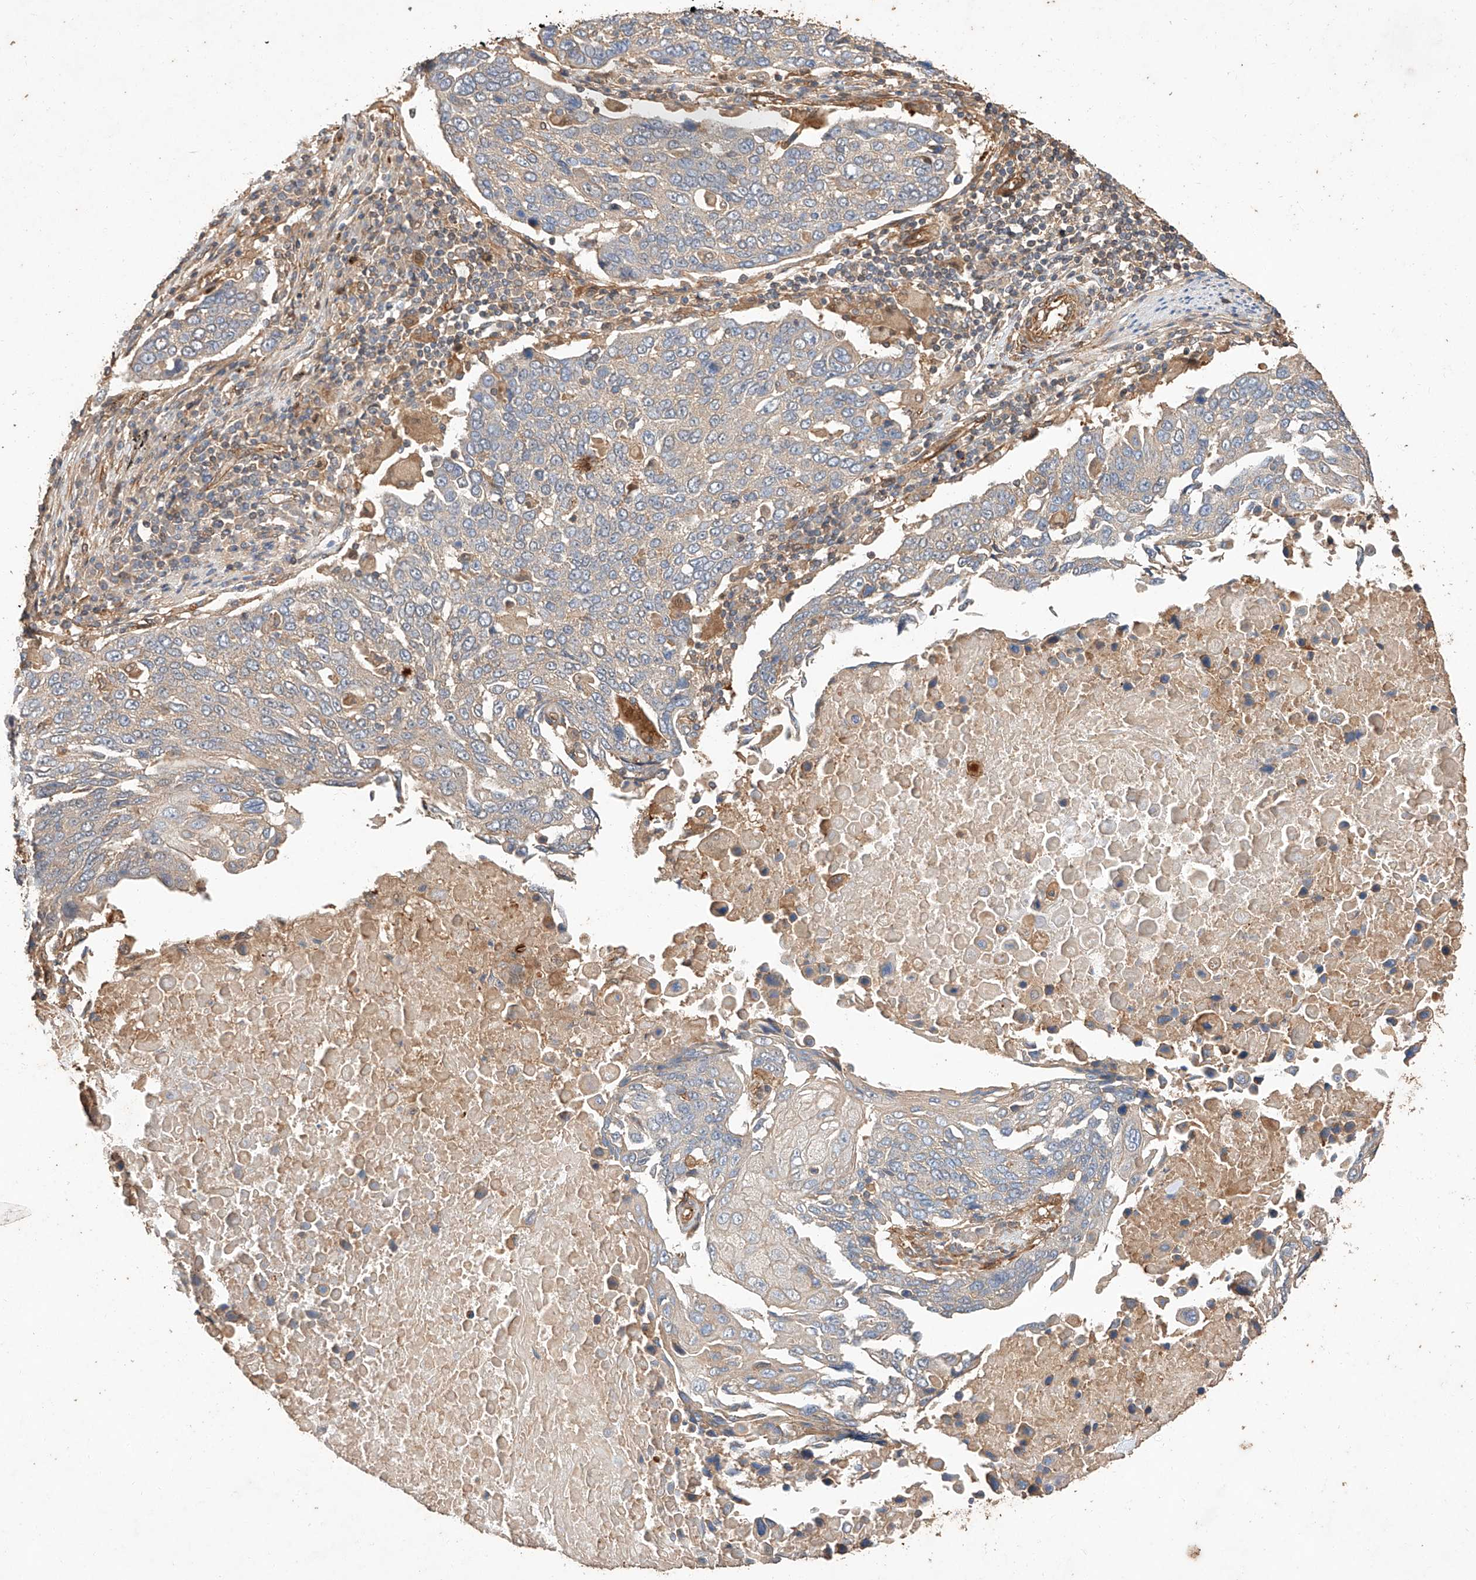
{"staining": {"intensity": "weak", "quantity": "<25%", "location": "cytoplasmic/membranous"}, "tissue": "lung cancer", "cell_type": "Tumor cells", "image_type": "cancer", "snomed": [{"axis": "morphology", "description": "Squamous cell carcinoma, NOS"}, {"axis": "topography", "description": "Lung"}], "caption": "A micrograph of human squamous cell carcinoma (lung) is negative for staining in tumor cells. Nuclei are stained in blue.", "gene": "GHDC", "patient": {"sex": "male", "age": 66}}